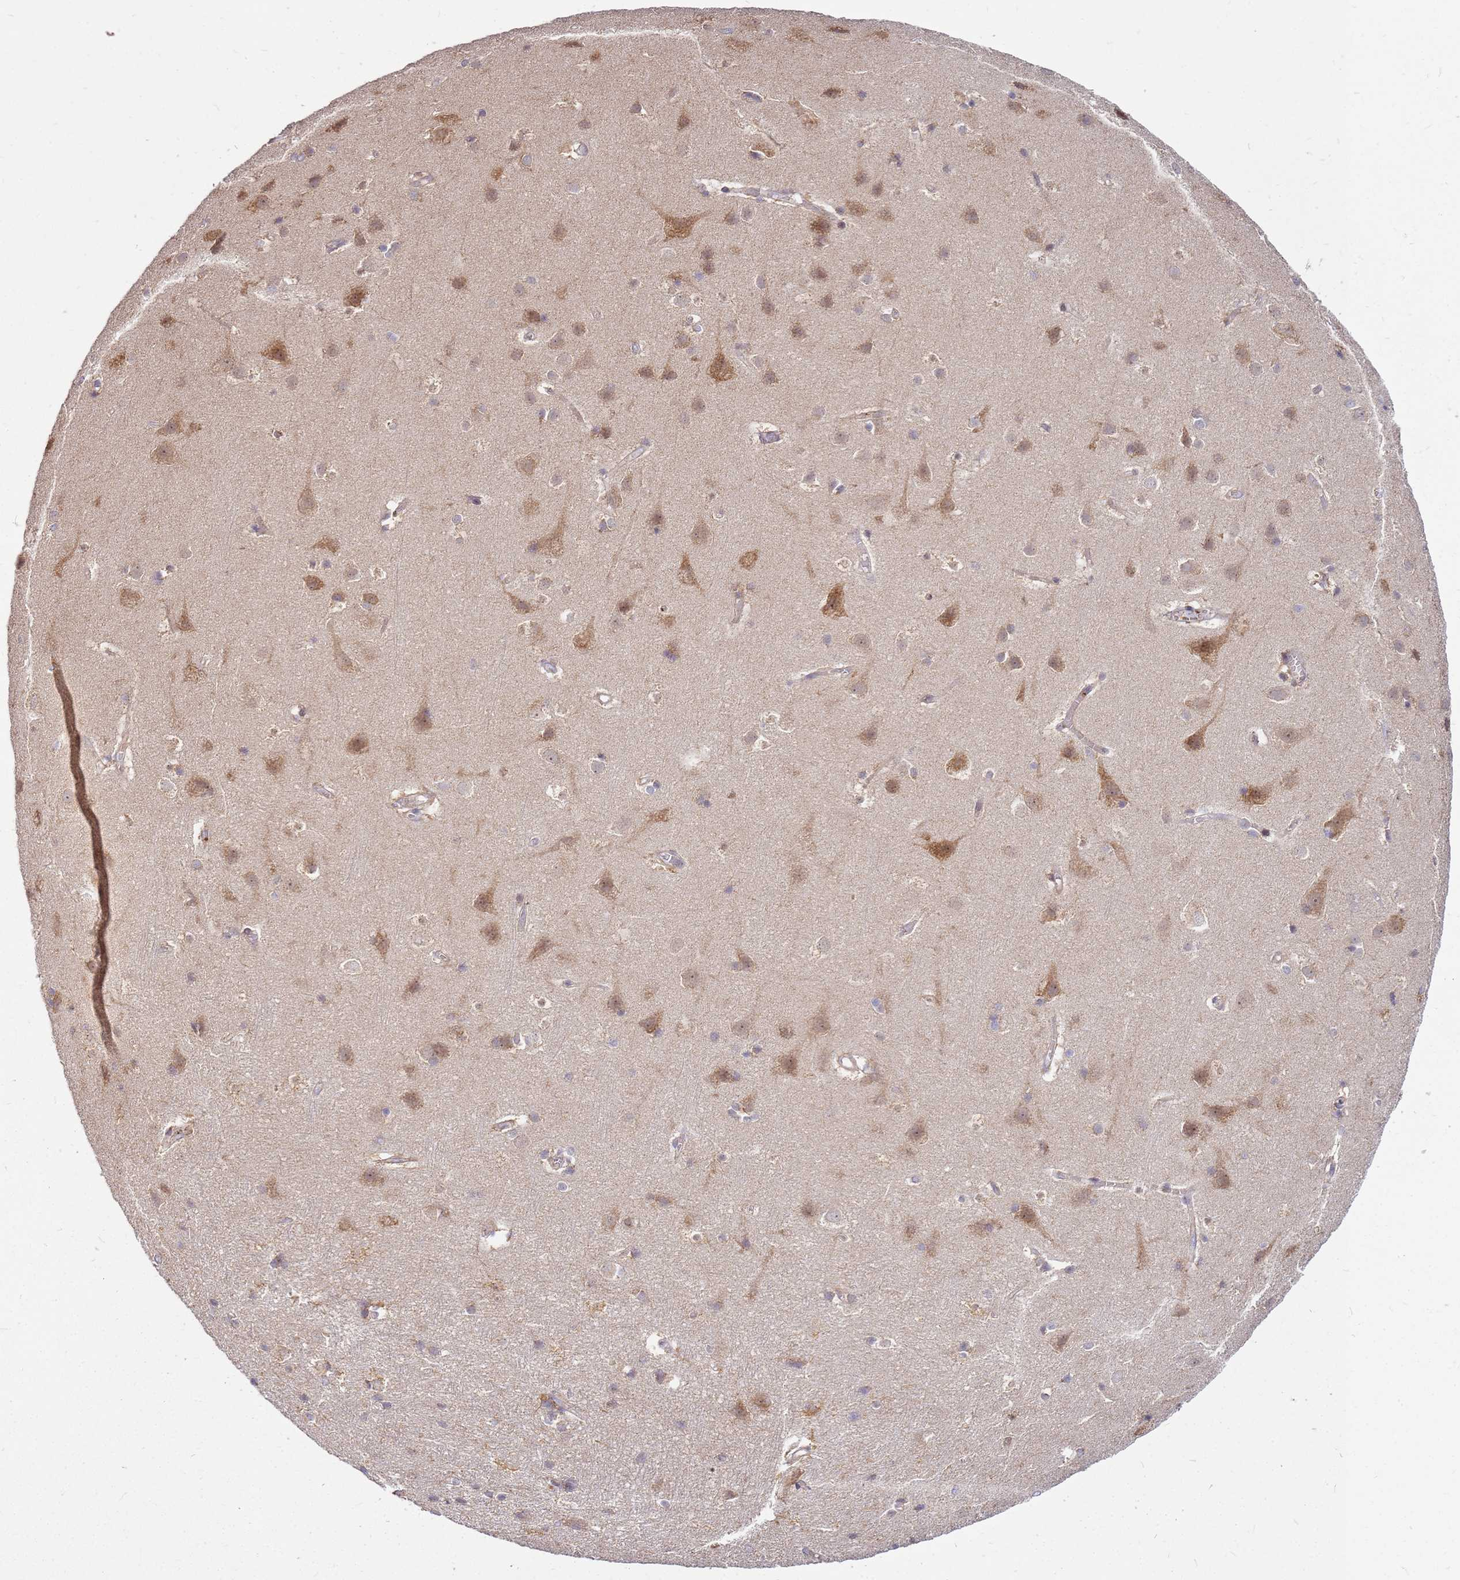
{"staining": {"intensity": "weak", "quantity": "25%-75%", "location": "cytoplasmic/membranous"}, "tissue": "cerebral cortex", "cell_type": "Endothelial cells", "image_type": "normal", "snomed": [{"axis": "morphology", "description": "Normal tissue, NOS"}, {"axis": "topography", "description": "Cerebral cortex"}], "caption": "Weak cytoplasmic/membranous positivity for a protein is present in approximately 25%-75% of endothelial cells of normal cerebral cortex using IHC.", "gene": "CCDC159", "patient": {"sex": "male", "age": 54}}